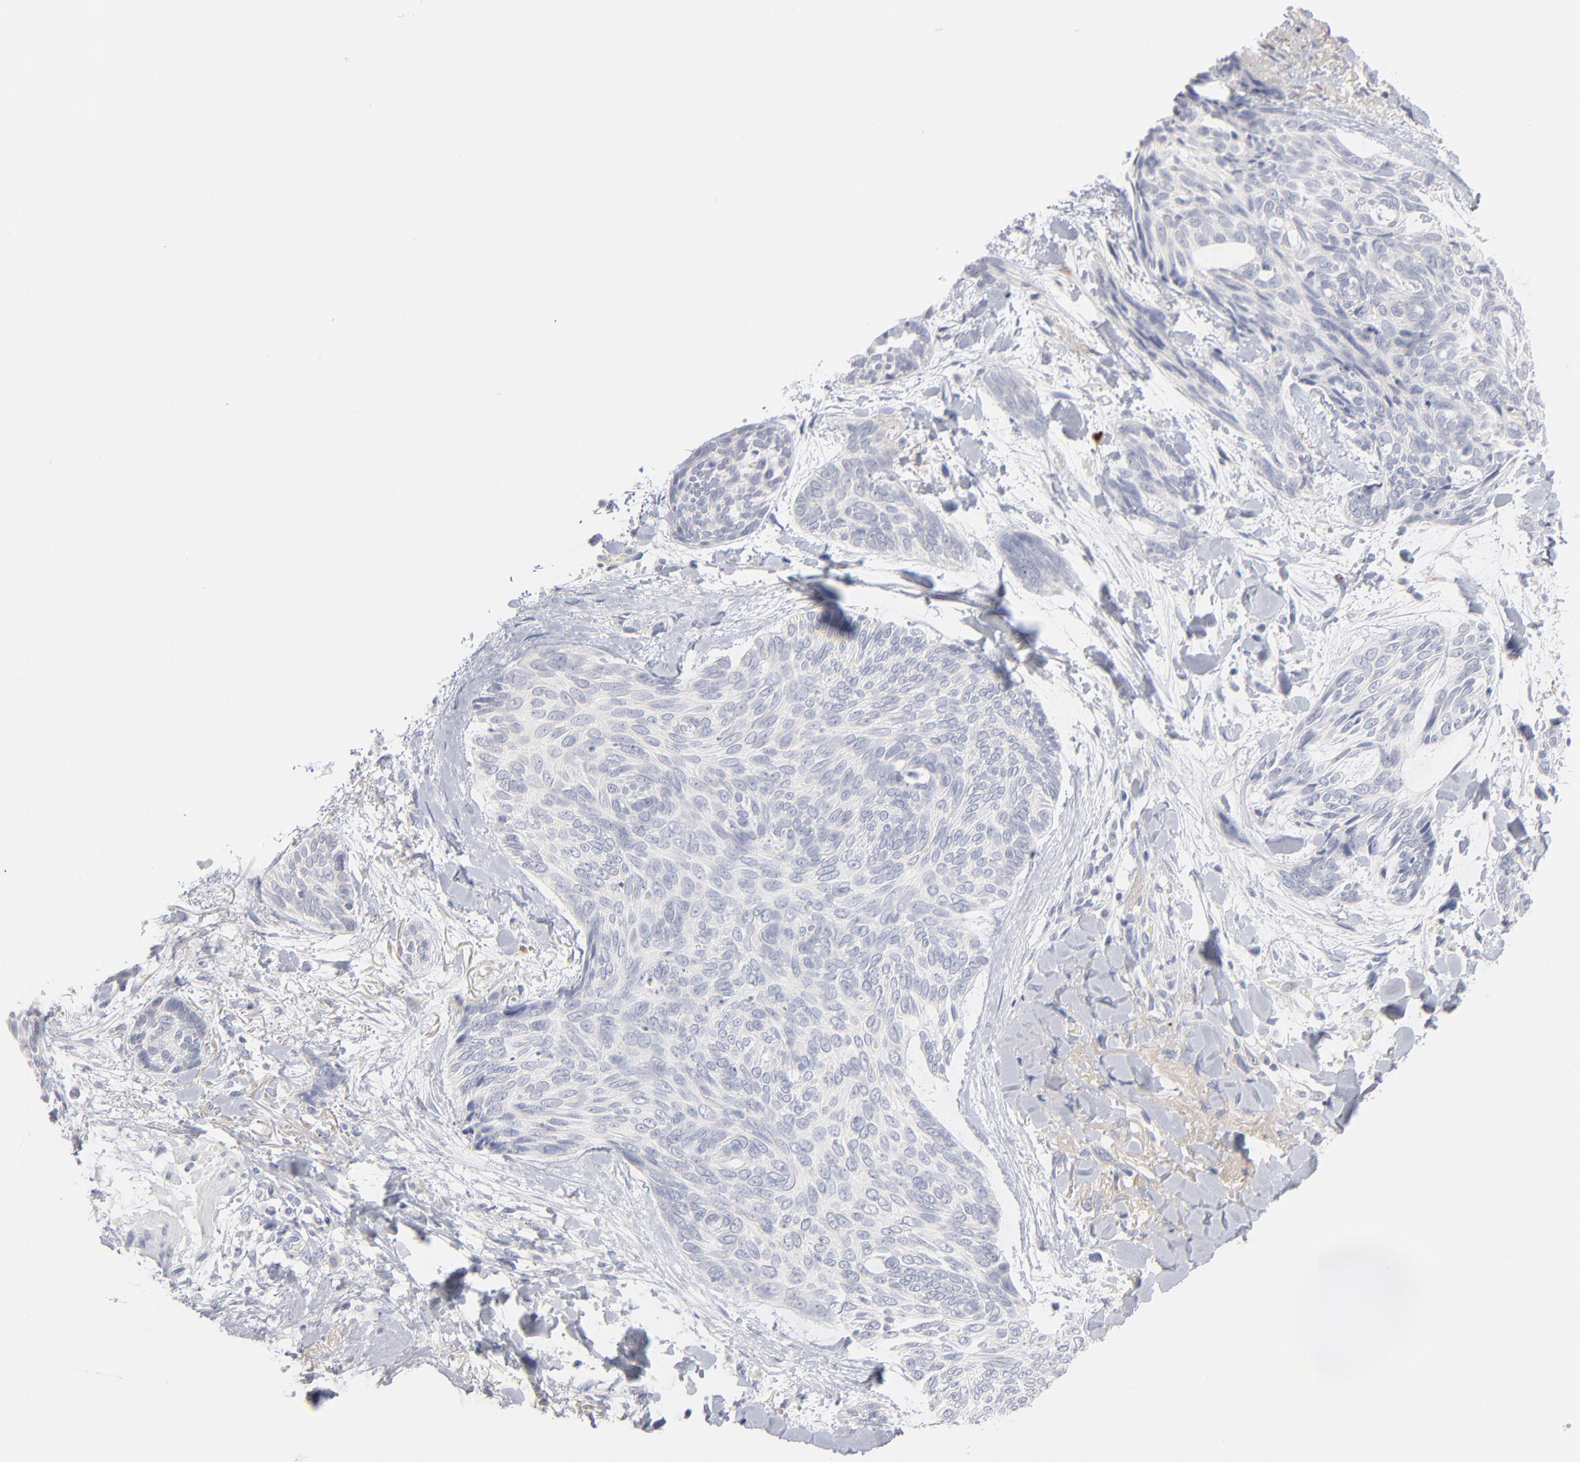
{"staining": {"intensity": "negative", "quantity": "none", "location": "none"}, "tissue": "skin cancer", "cell_type": "Tumor cells", "image_type": "cancer", "snomed": [{"axis": "morphology", "description": "Normal tissue, NOS"}, {"axis": "morphology", "description": "Basal cell carcinoma"}, {"axis": "topography", "description": "Skin"}], "caption": "The photomicrograph demonstrates no significant positivity in tumor cells of skin cancer (basal cell carcinoma).", "gene": "F12", "patient": {"sex": "female", "age": 71}}